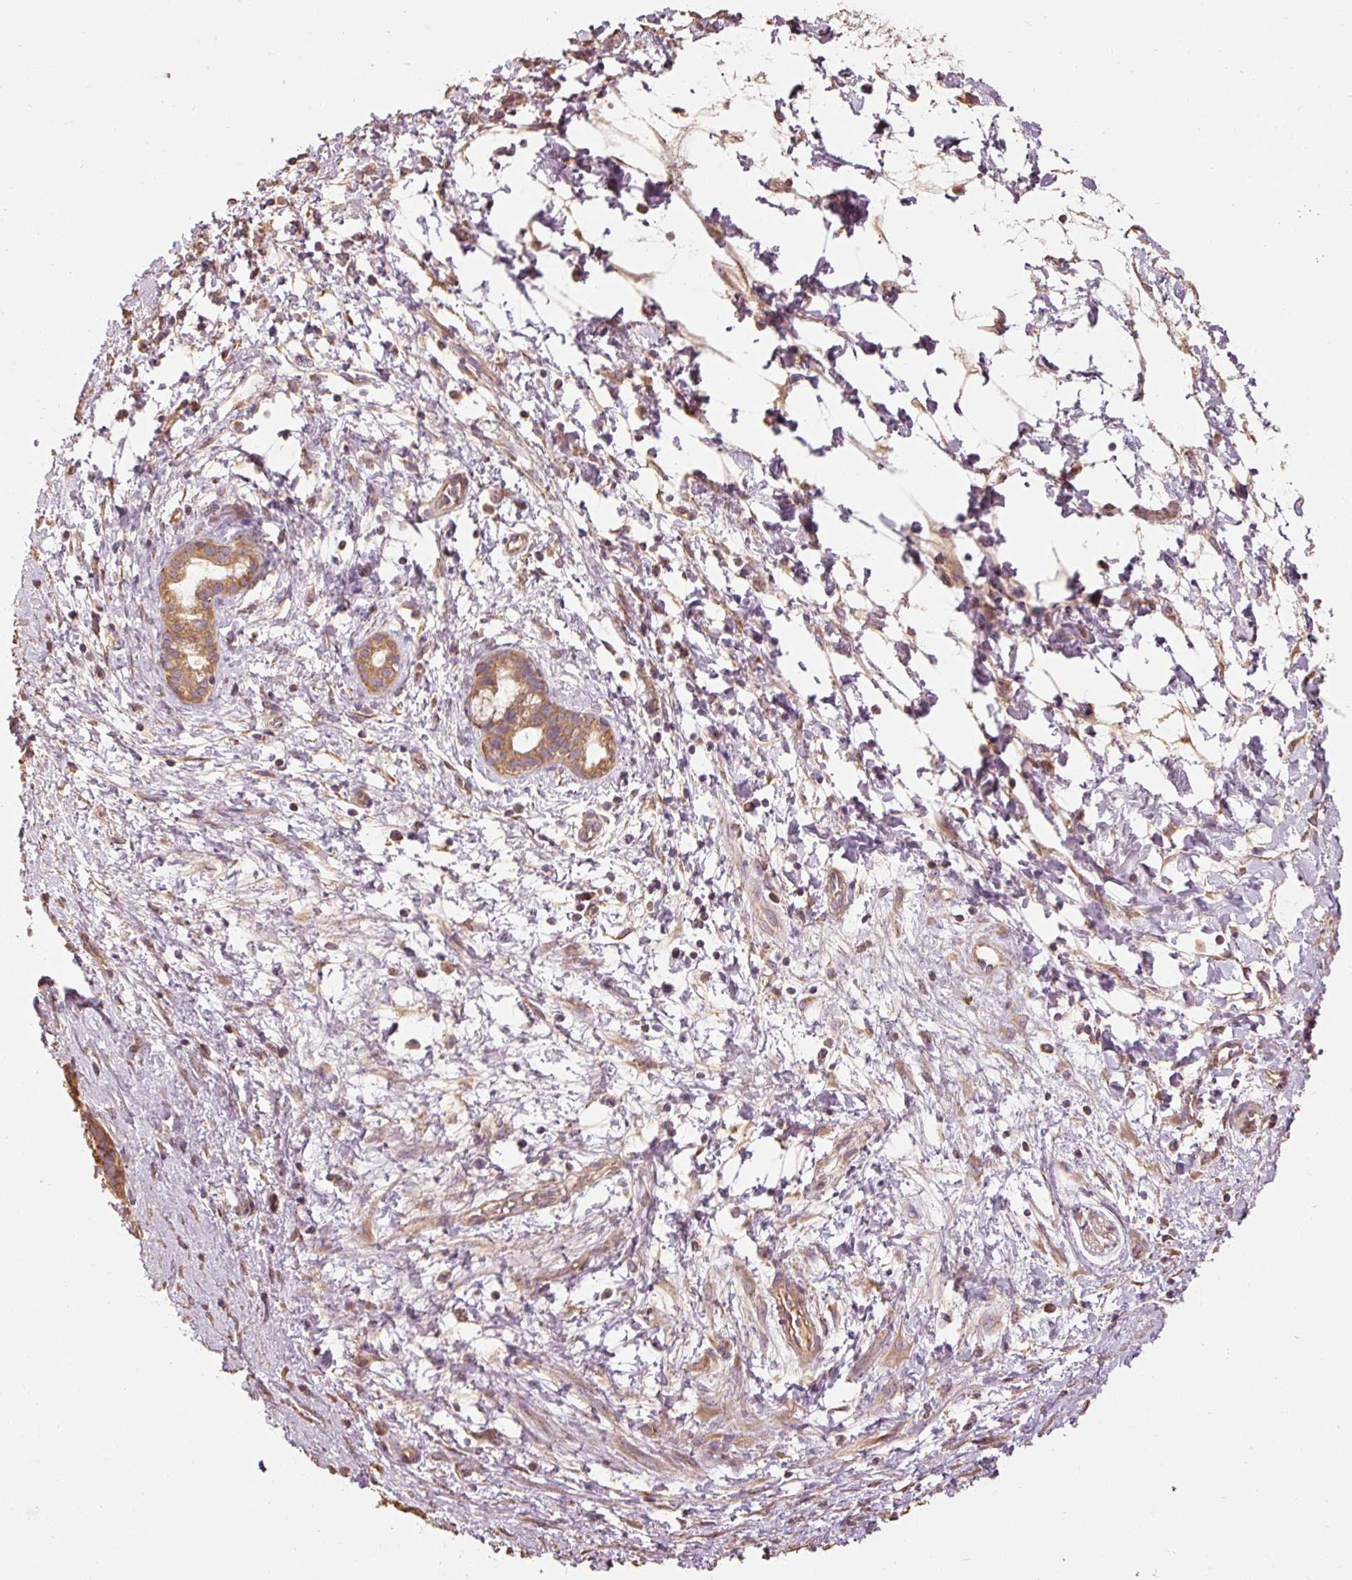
{"staining": {"intensity": "moderate", "quantity": ">75%", "location": "cytoplasmic/membranous"}, "tissue": "pancreatic cancer", "cell_type": "Tumor cells", "image_type": "cancer", "snomed": [{"axis": "morphology", "description": "Adenocarcinoma, NOS"}, {"axis": "topography", "description": "Pancreas"}], "caption": "Immunohistochemistry image of pancreatic cancer (adenocarcinoma) stained for a protein (brown), which displays medium levels of moderate cytoplasmic/membranous expression in approximately >75% of tumor cells.", "gene": "EFHC1", "patient": {"sex": "male", "age": 68}}